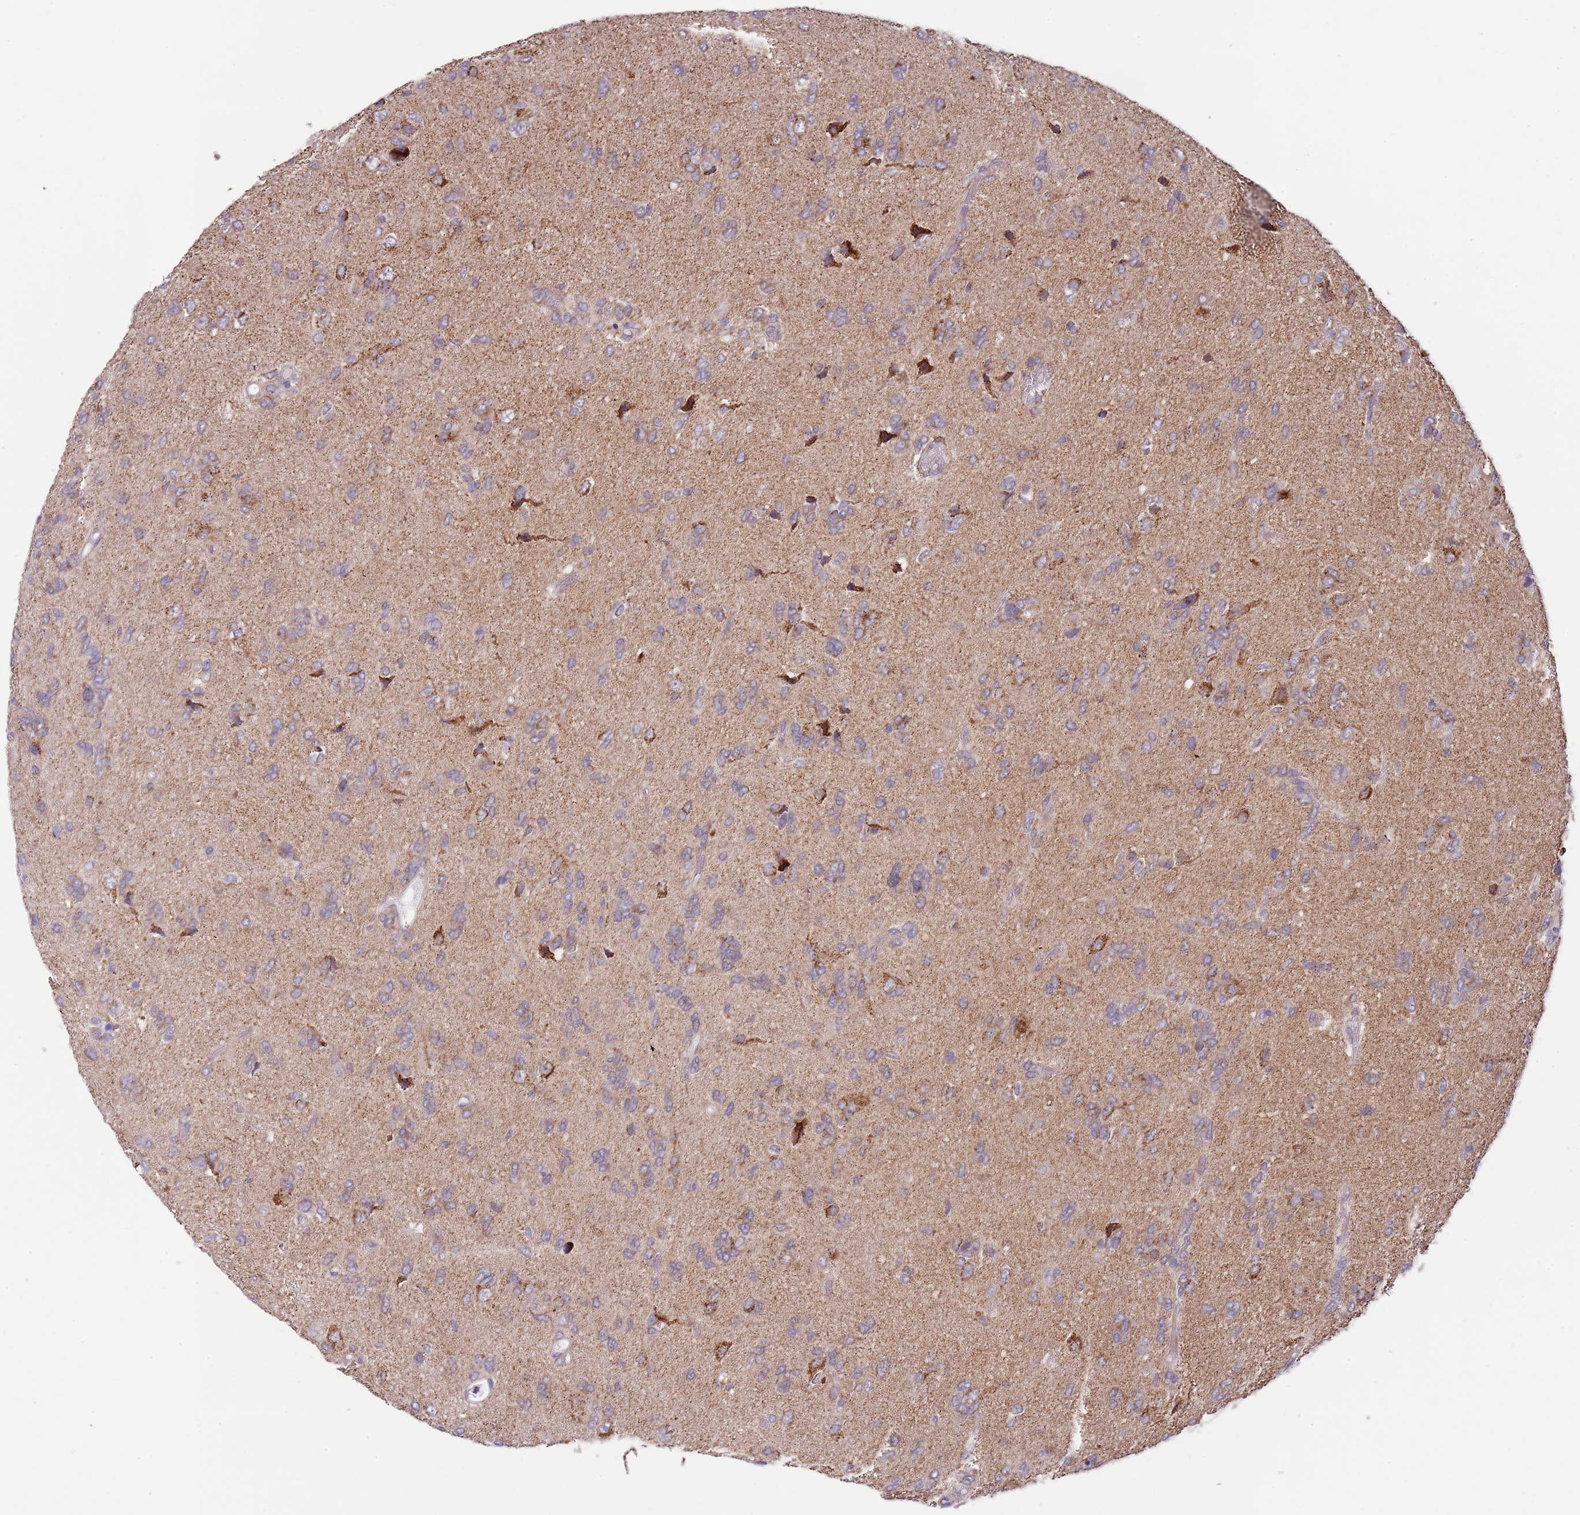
{"staining": {"intensity": "weak", "quantity": "<25%", "location": "cytoplasmic/membranous"}, "tissue": "glioma", "cell_type": "Tumor cells", "image_type": "cancer", "snomed": [{"axis": "morphology", "description": "Glioma, malignant, High grade"}, {"axis": "topography", "description": "Brain"}], "caption": "This is a micrograph of IHC staining of glioma, which shows no expression in tumor cells. (DAB immunohistochemistry (IHC), high magnification).", "gene": "LHX6", "patient": {"sex": "female", "age": 59}}